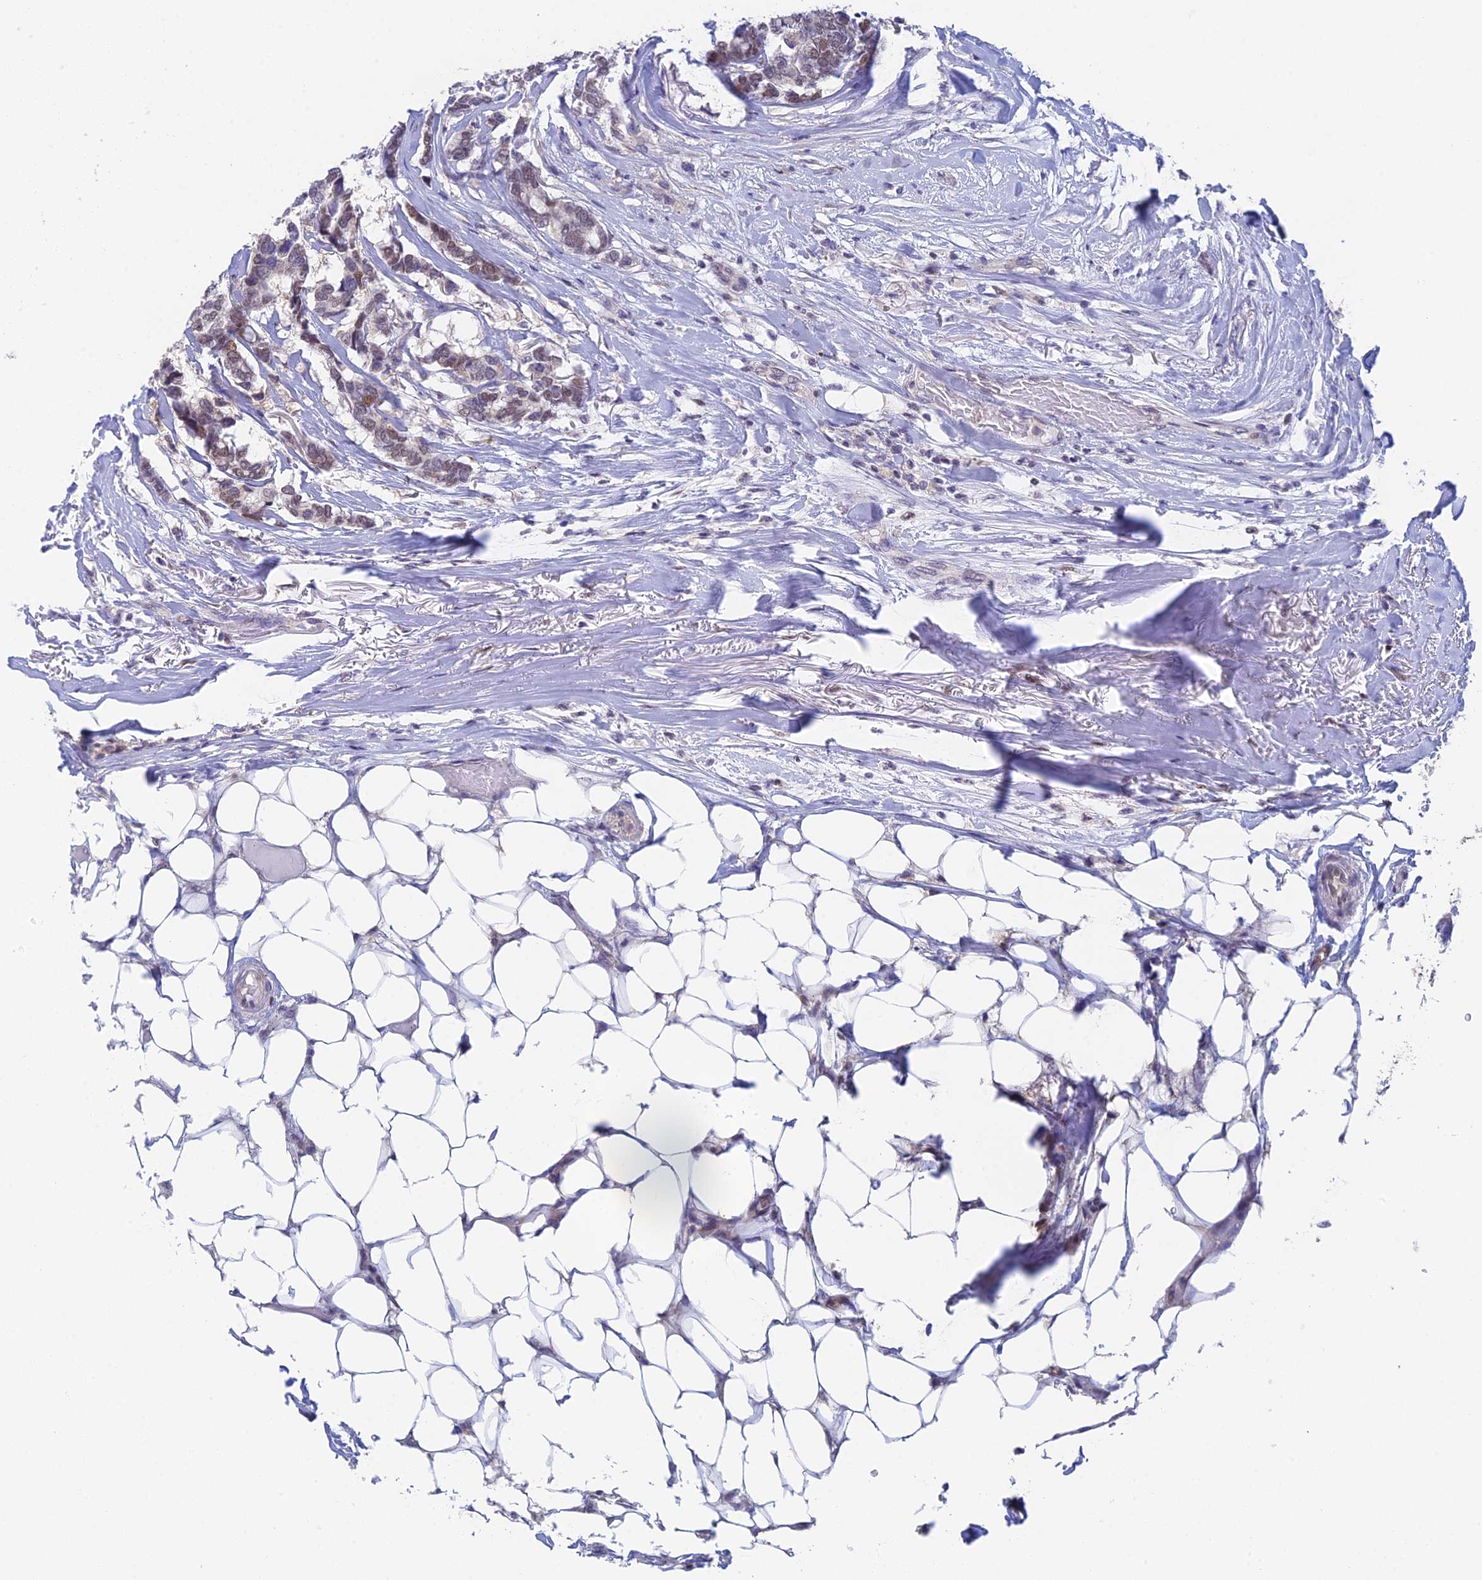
{"staining": {"intensity": "moderate", "quantity": "<25%", "location": "nuclear"}, "tissue": "breast cancer", "cell_type": "Tumor cells", "image_type": "cancer", "snomed": [{"axis": "morphology", "description": "Duct carcinoma"}, {"axis": "topography", "description": "Breast"}], "caption": "Breast cancer stained for a protein (brown) shows moderate nuclear positive positivity in approximately <25% of tumor cells.", "gene": "MRPL17", "patient": {"sex": "female", "age": 87}}